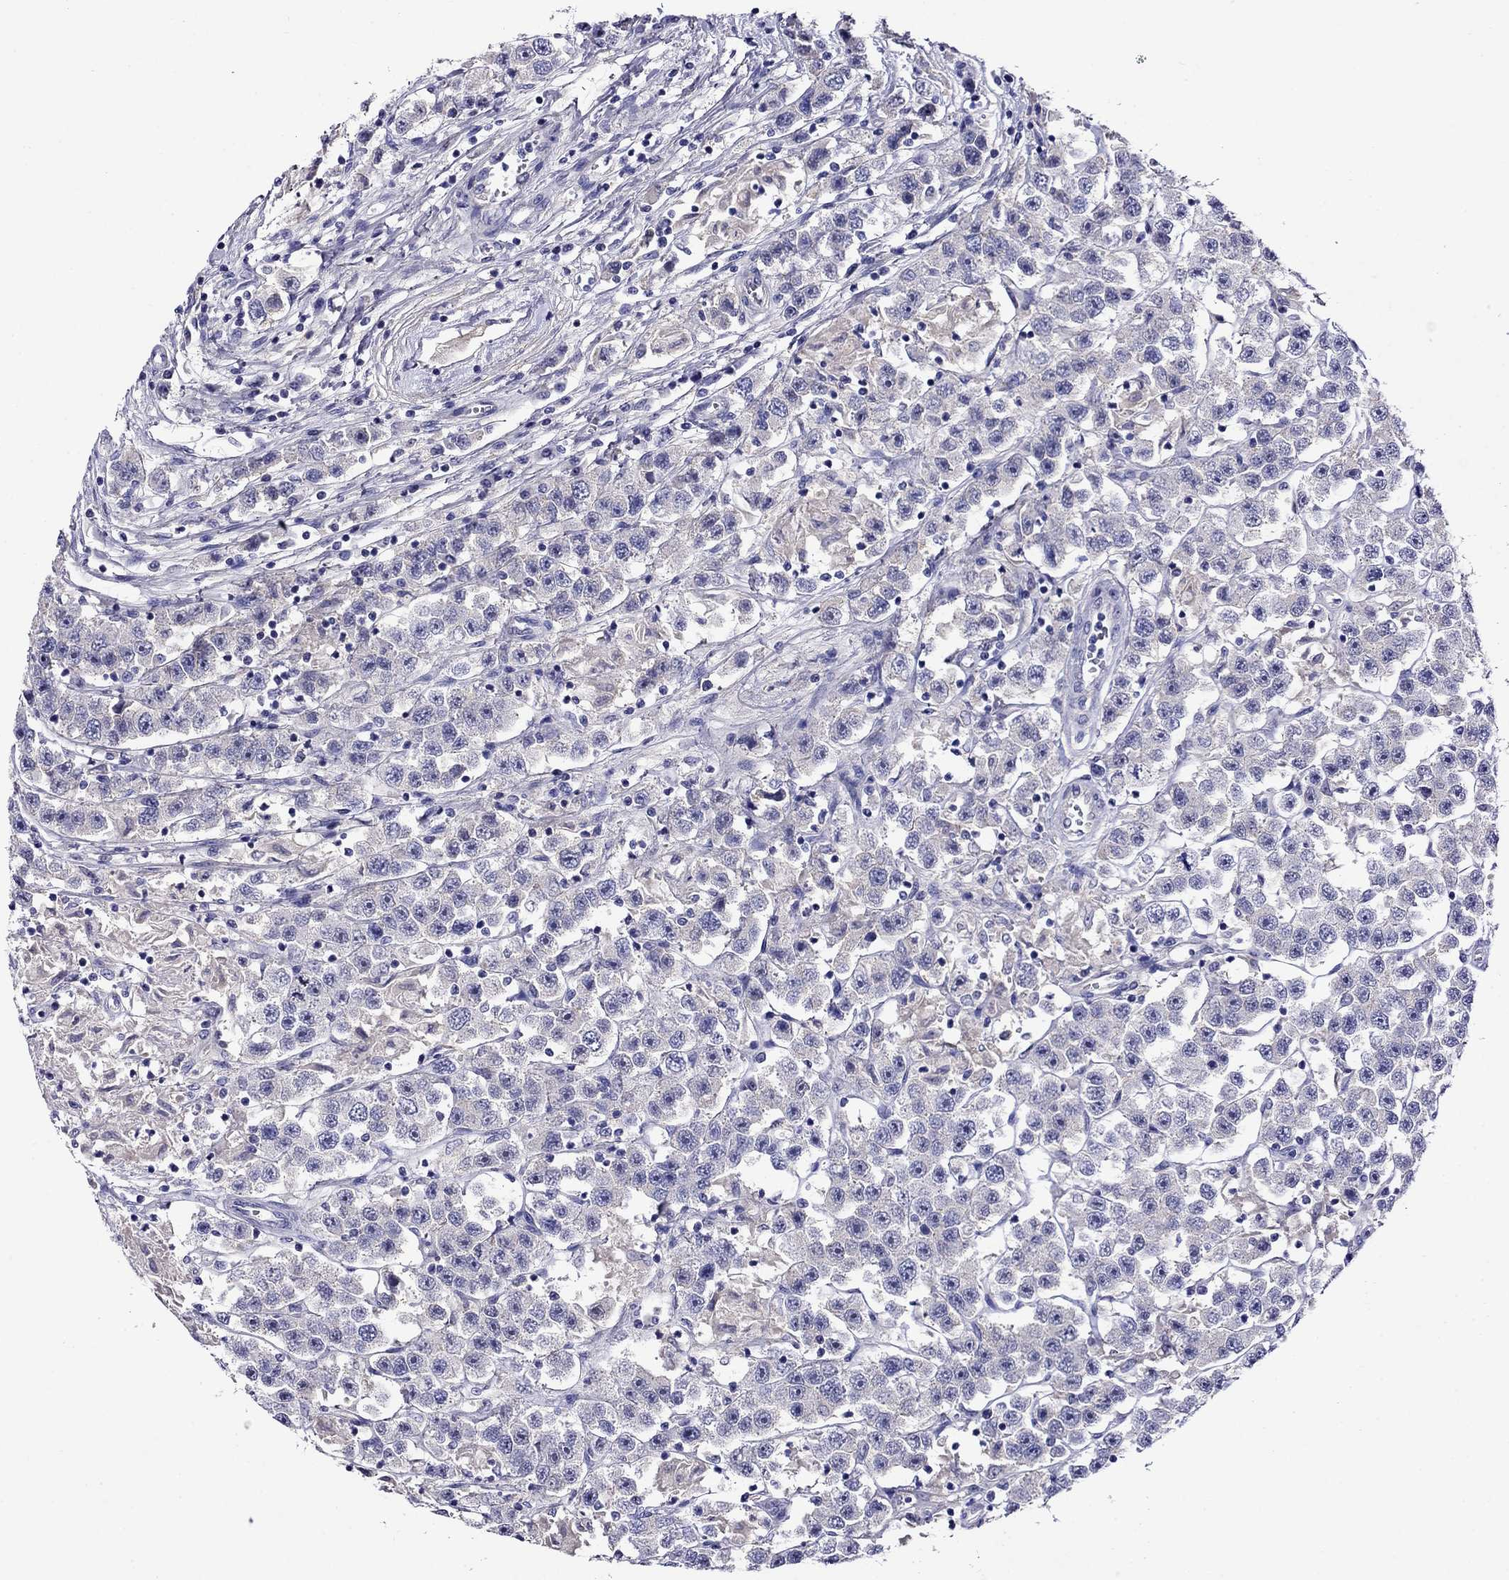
{"staining": {"intensity": "negative", "quantity": "none", "location": "none"}, "tissue": "testis cancer", "cell_type": "Tumor cells", "image_type": "cancer", "snomed": [{"axis": "morphology", "description": "Seminoma, NOS"}, {"axis": "topography", "description": "Testis"}], "caption": "Human testis cancer stained for a protein using immunohistochemistry (IHC) reveals no positivity in tumor cells.", "gene": "SCG2", "patient": {"sex": "male", "age": 45}}